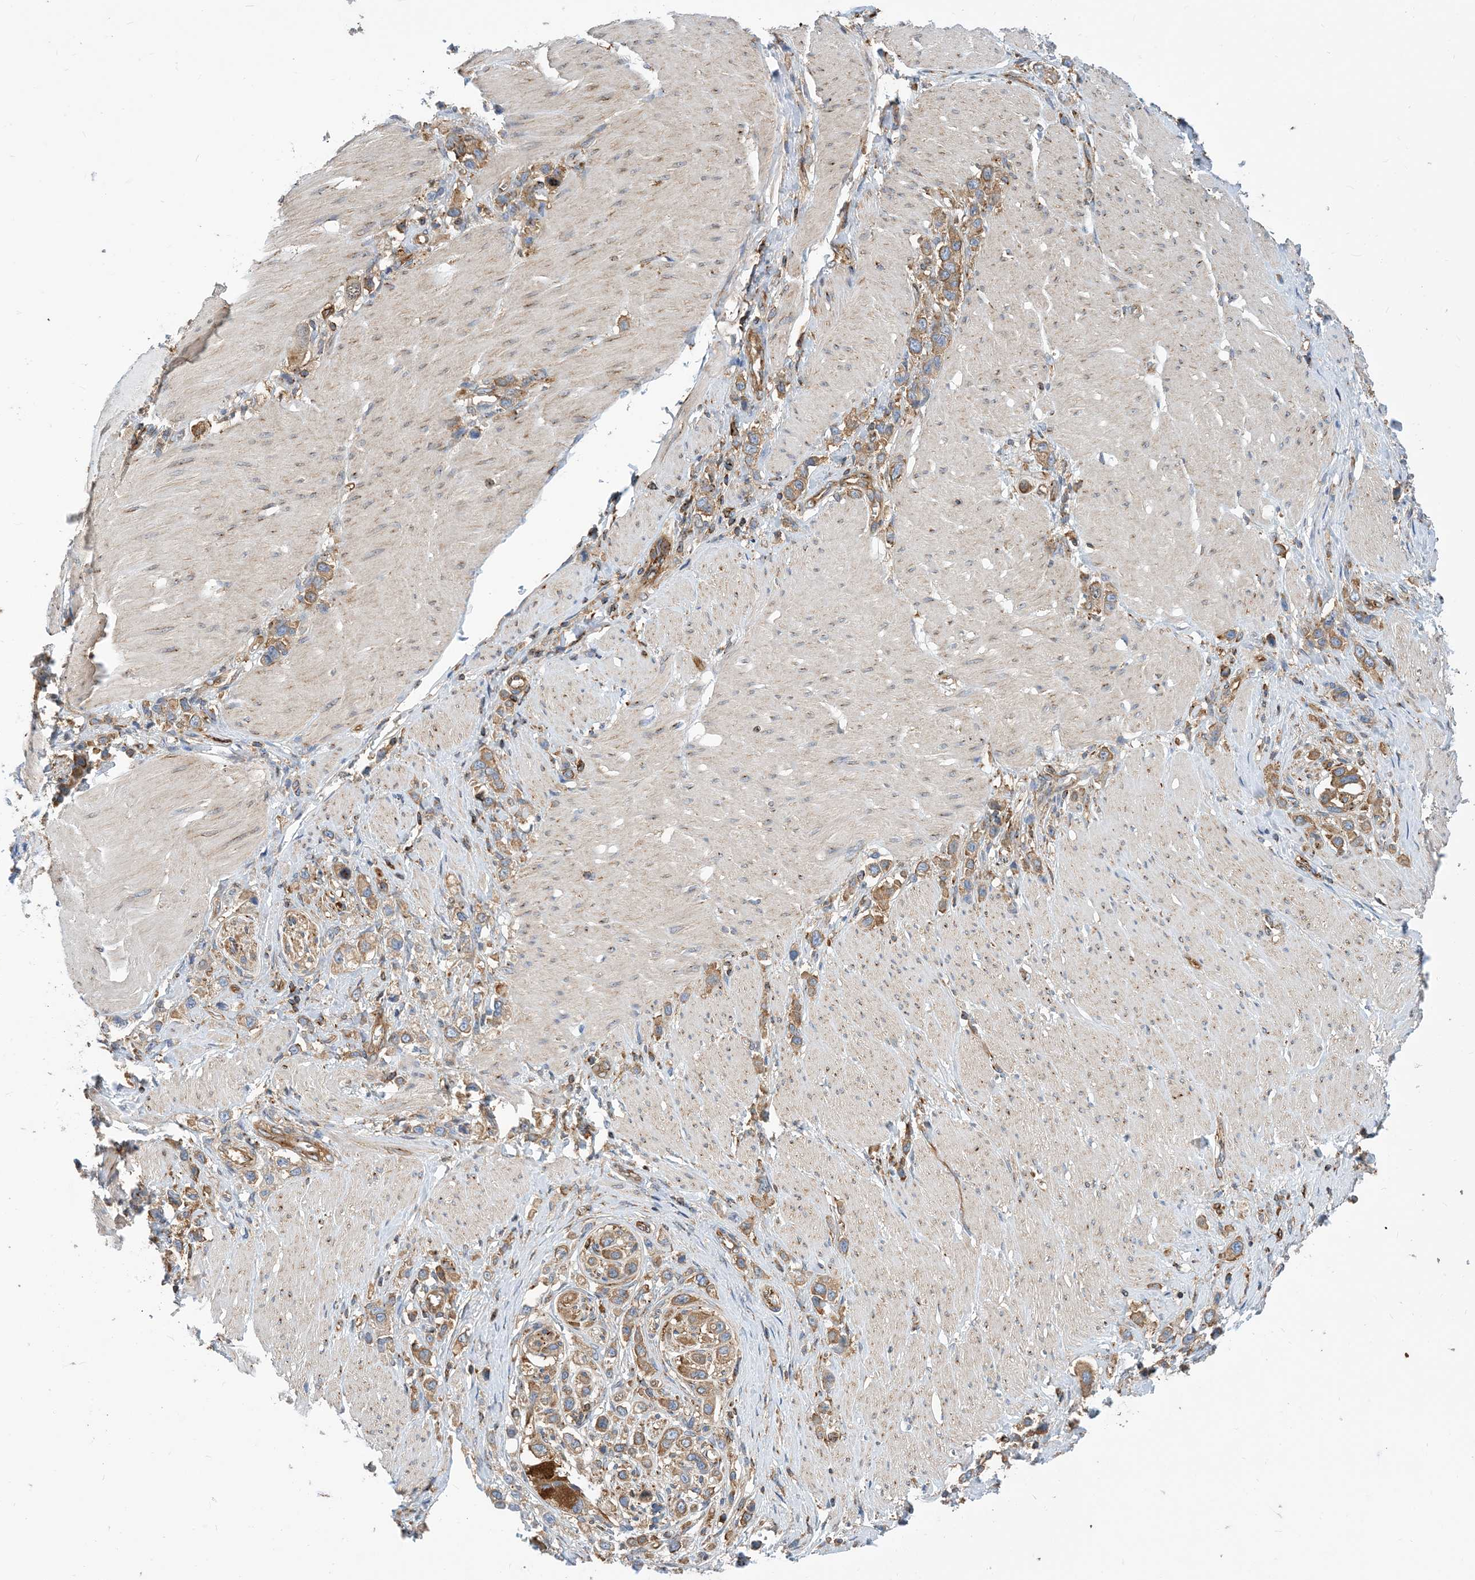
{"staining": {"intensity": "moderate", "quantity": ">75%", "location": "cytoplasmic/membranous"}, "tissue": "stomach cancer", "cell_type": "Tumor cells", "image_type": "cancer", "snomed": [{"axis": "morphology", "description": "Normal tissue, NOS"}, {"axis": "morphology", "description": "Adenocarcinoma, NOS"}, {"axis": "topography", "description": "Stomach, upper"}, {"axis": "topography", "description": "Stomach"}], "caption": "Approximately >75% of tumor cells in stomach adenocarcinoma exhibit moderate cytoplasmic/membranous protein staining as visualized by brown immunohistochemical staining.", "gene": "DYNC1LI1", "patient": {"sex": "female", "age": 65}}